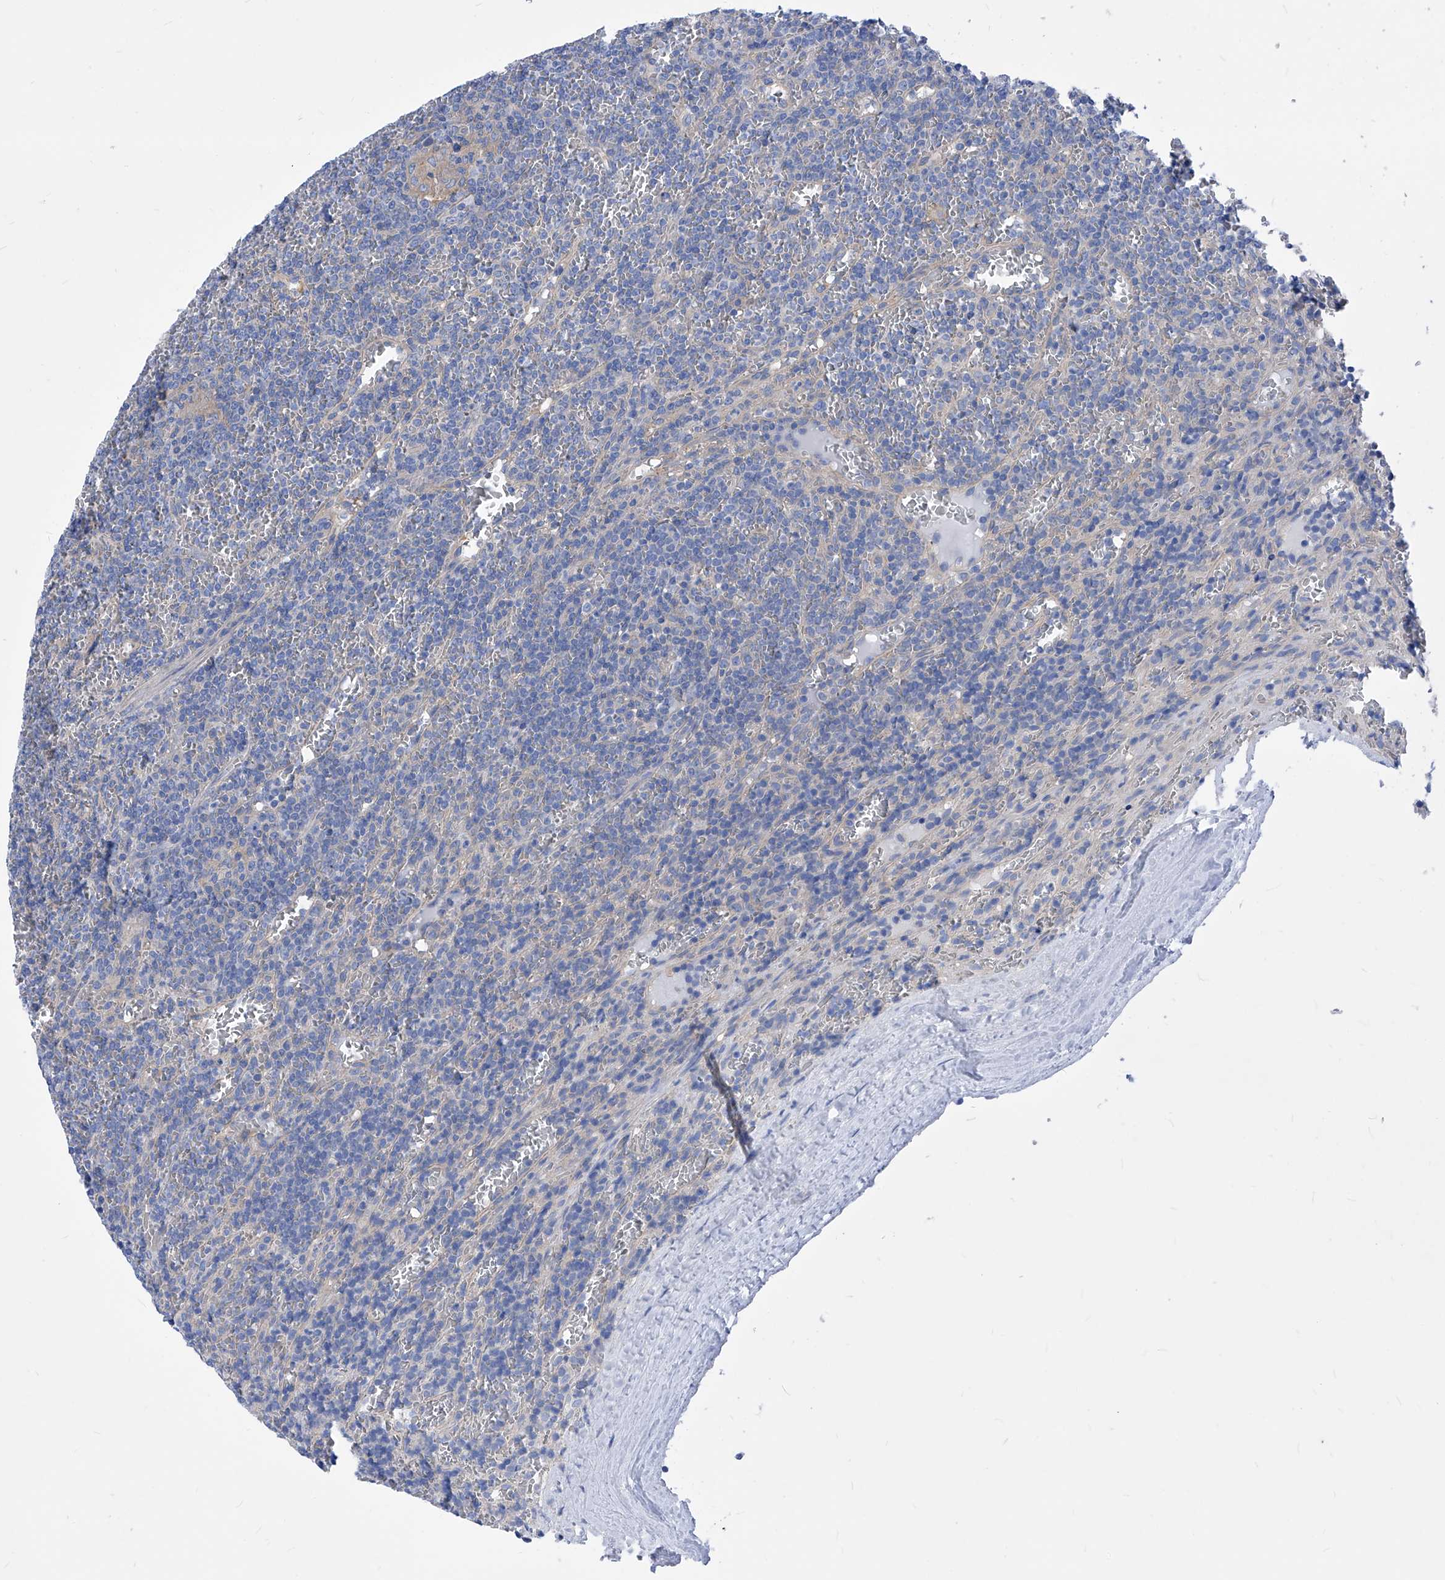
{"staining": {"intensity": "negative", "quantity": "none", "location": "none"}, "tissue": "lymphoma", "cell_type": "Tumor cells", "image_type": "cancer", "snomed": [{"axis": "morphology", "description": "Malignant lymphoma, non-Hodgkin's type, Low grade"}, {"axis": "topography", "description": "Spleen"}], "caption": "Image shows no significant protein staining in tumor cells of malignant lymphoma, non-Hodgkin's type (low-grade). Brightfield microscopy of IHC stained with DAB (brown) and hematoxylin (blue), captured at high magnification.", "gene": "XPNPEP1", "patient": {"sex": "female", "age": 19}}